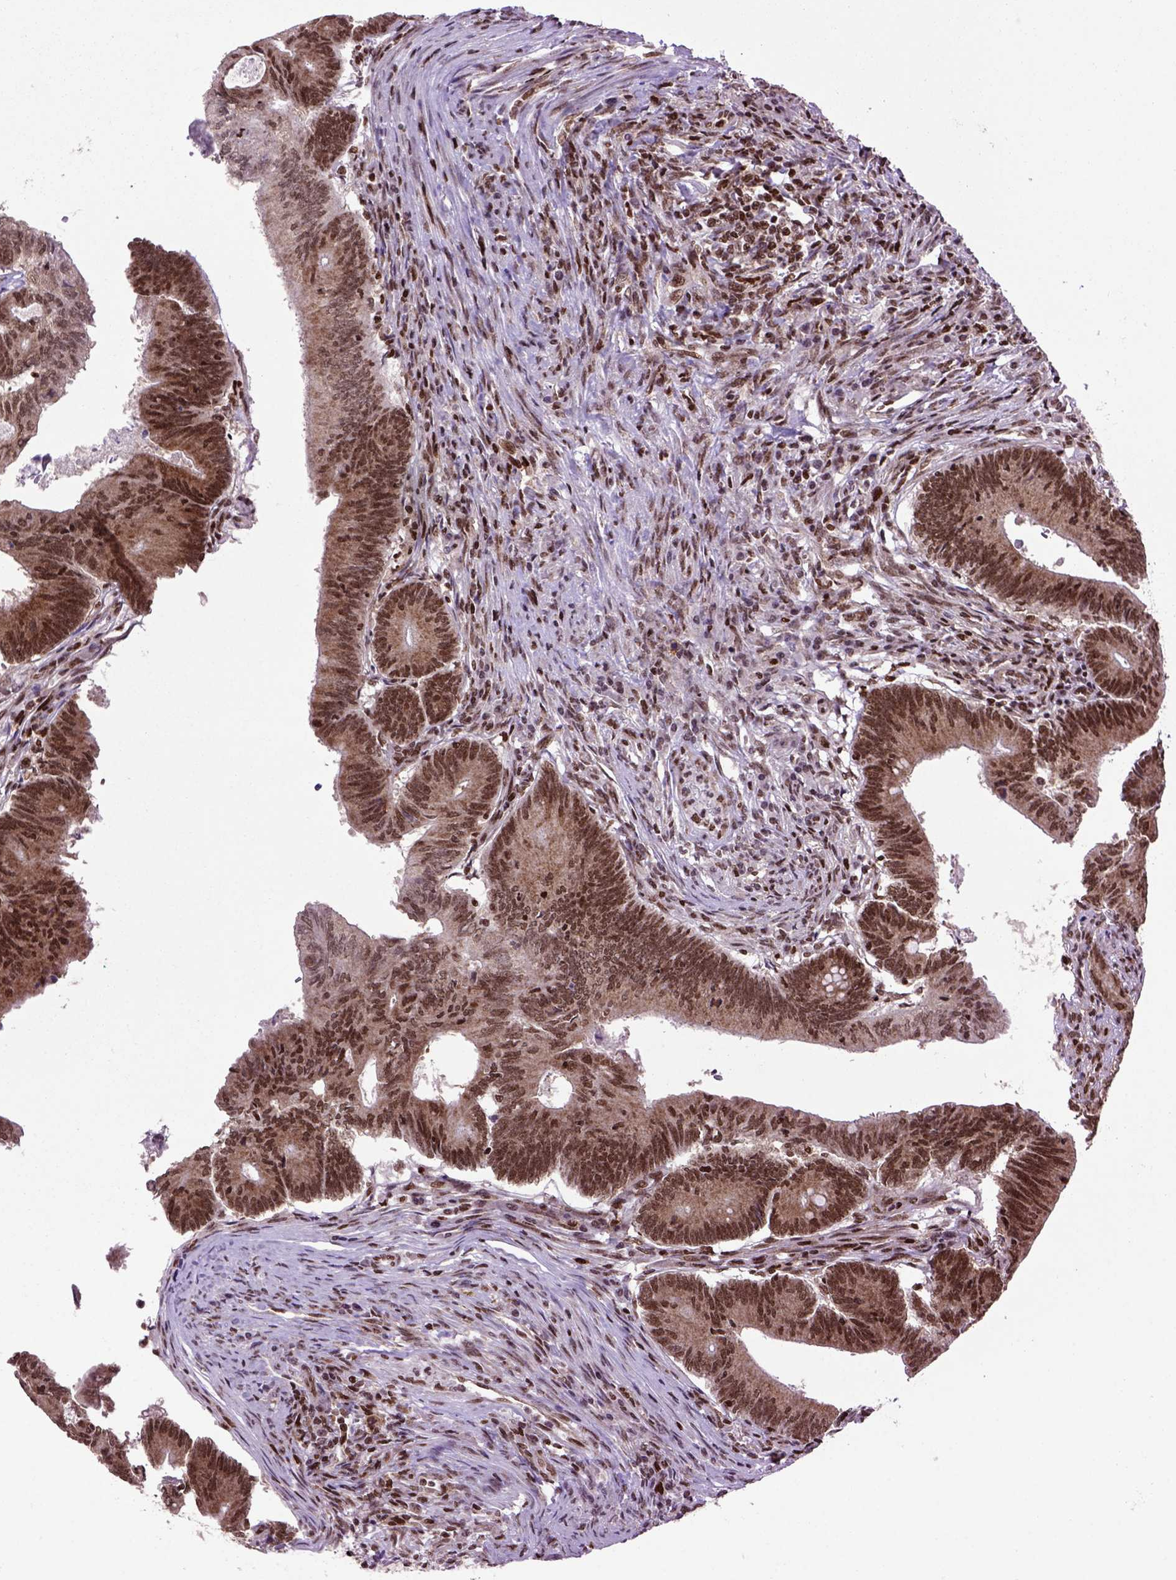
{"staining": {"intensity": "strong", "quantity": ">75%", "location": "cytoplasmic/membranous,nuclear"}, "tissue": "colorectal cancer", "cell_type": "Tumor cells", "image_type": "cancer", "snomed": [{"axis": "morphology", "description": "Adenocarcinoma, NOS"}, {"axis": "topography", "description": "Colon"}], "caption": "Immunohistochemical staining of human adenocarcinoma (colorectal) displays high levels of strong cytoplasmic/membranous and nuclear protein positivity in about >75% of tumor cells.", "gene": "CELF1", "patient": {"sex": "female", "age": 70}}